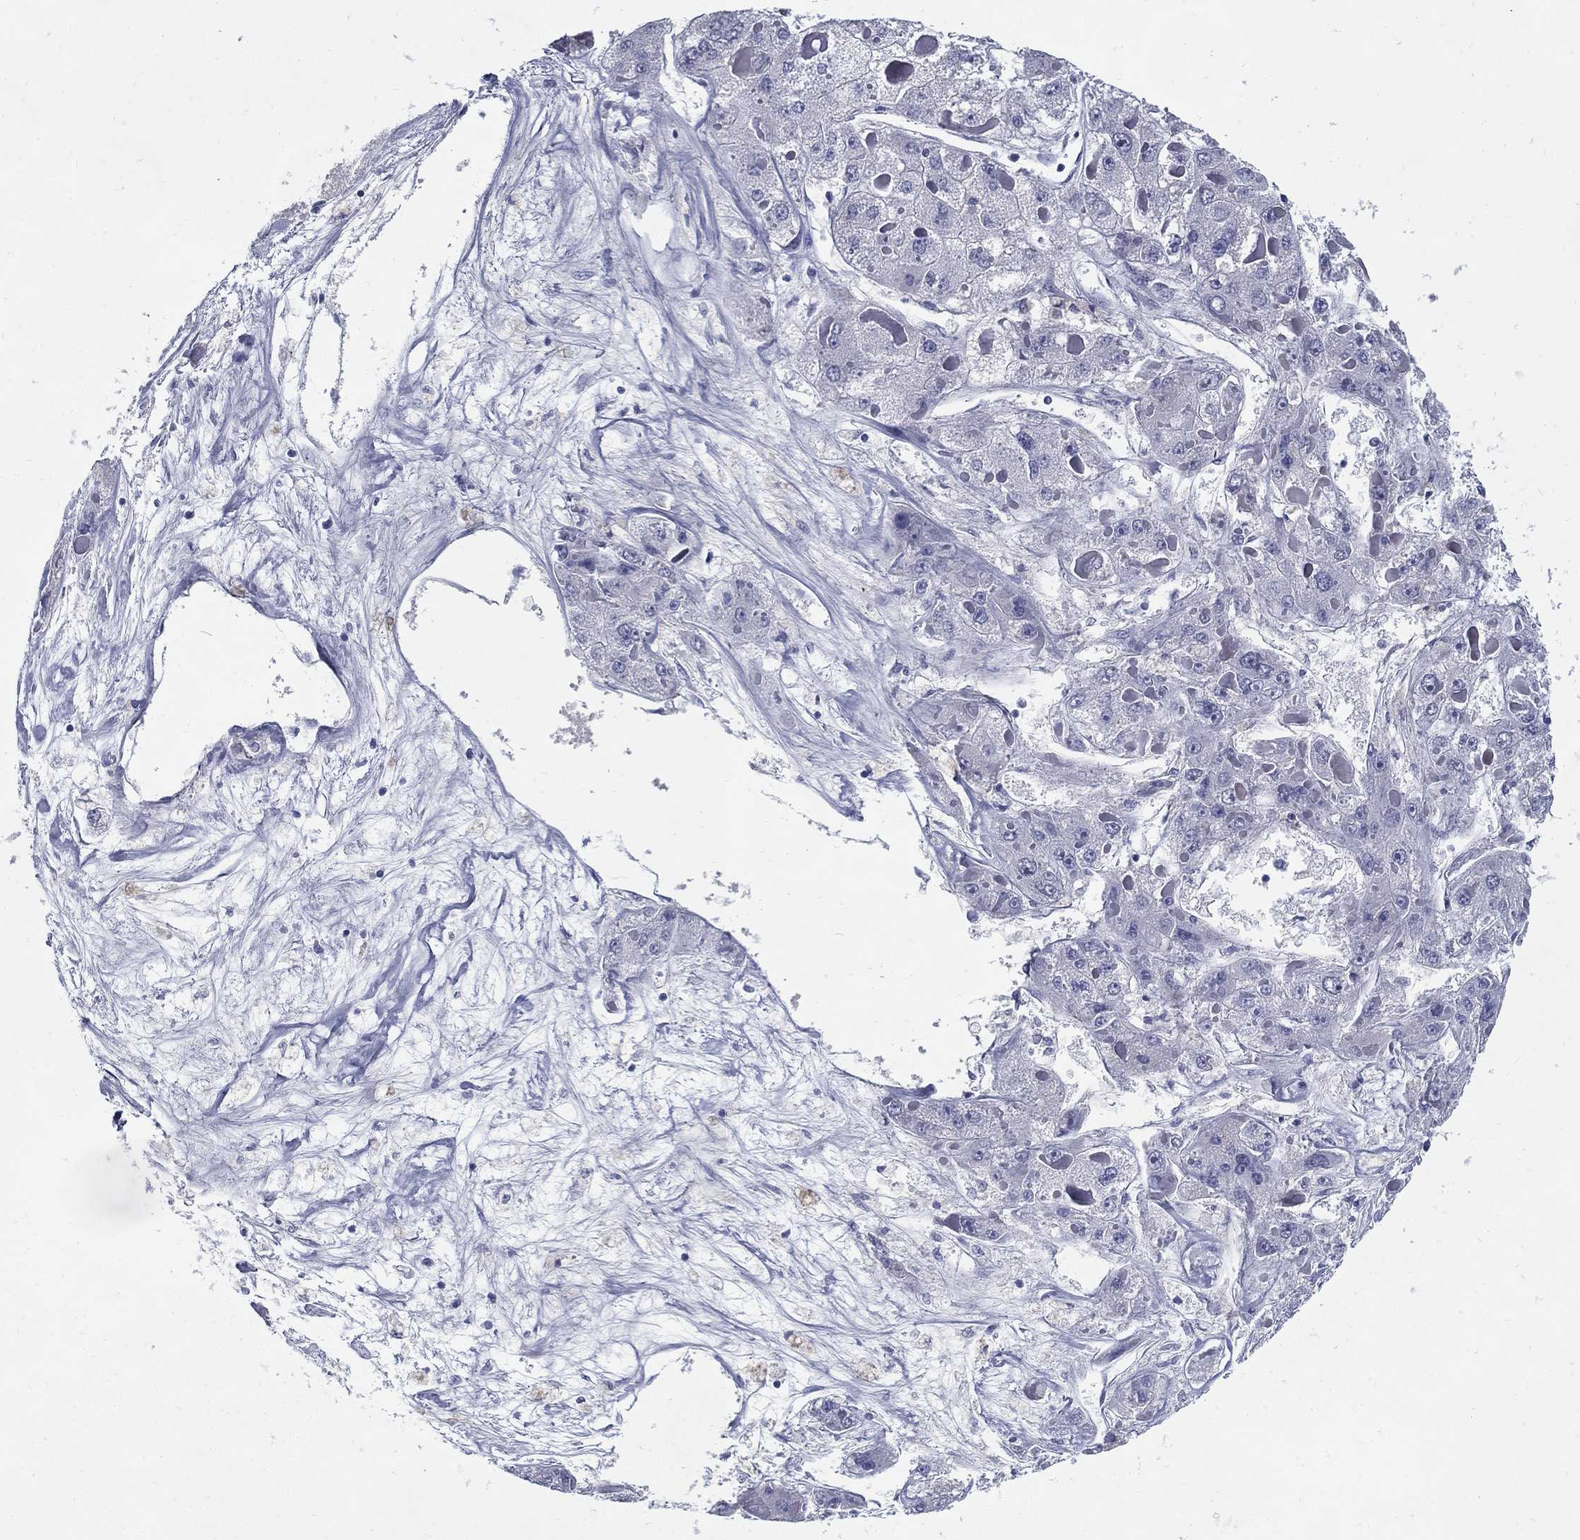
{"staining": {"intensity": "negative", "quantity": "none", "location": "none"}, "tissue": "liver cancer", "cell_type": "Tumor cells", "image_type": "cancer", "snomed": [{"axis": "morphology", "description": "Carcinoma, Hepatocellular, NOS"}, {"axis": "topography", "description": "Liver"}], "caption": "DAB (3,3'-diaminobenzidine) immunohistochemical staining of human liver cancer (hepatocellular carcinoma) exhibits no significant positivity in tumor cells.", "gene": "KIF2C", "patient": {"sex": "female", "age": 73}}